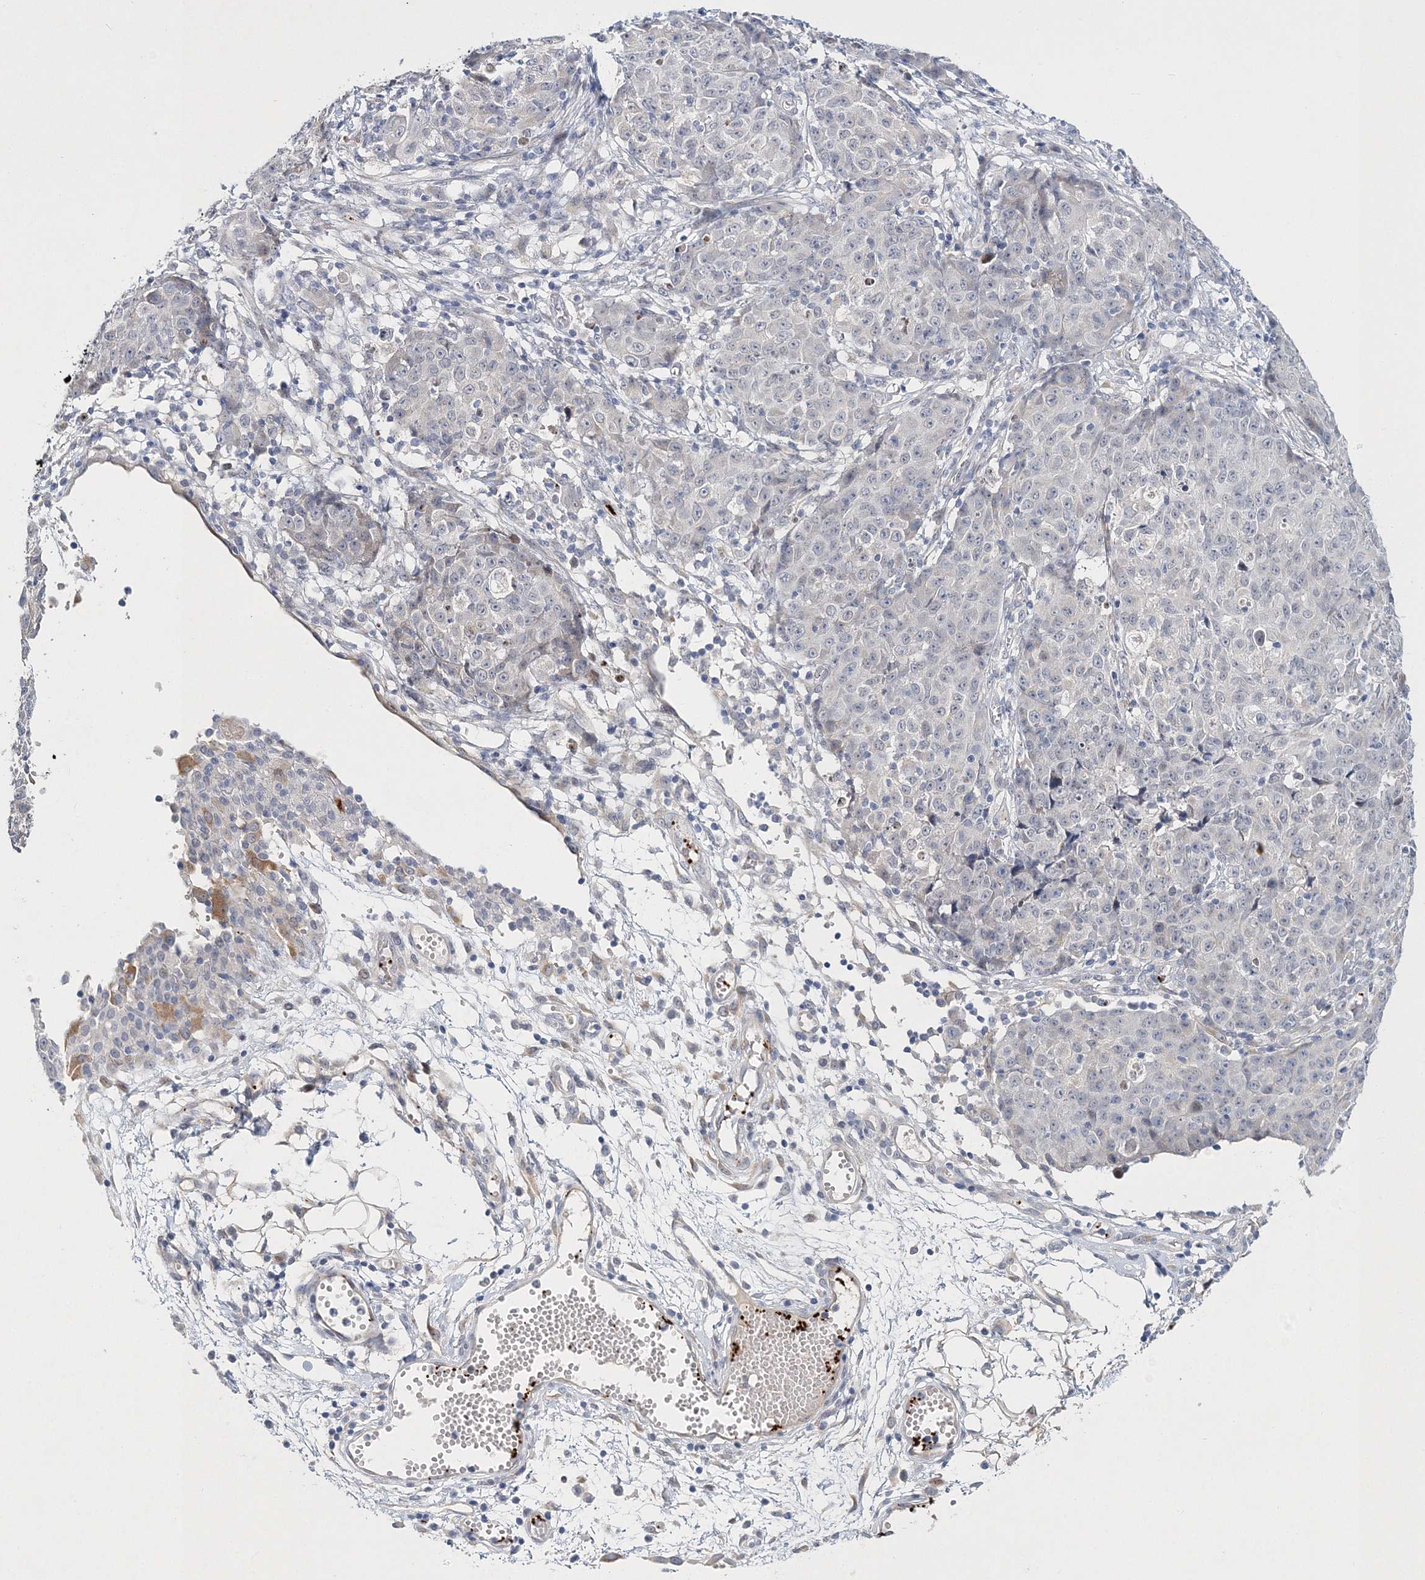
{"staining": {"intensity": "negative", "quantity": "none", "location": "none"}, "tissue": "ovarian cancer", "cell_type": "Tumor cells", "image_type": "cancer", "snomed": [{"axis": "morphology", "description": "Carcinoma, endometroid"}, {"axis": "topography", "description": "Ovary"}], "caption": "The histopathology image exhibits no staining of tumor cells in ovarian cancer (endometroid carcinoma).", "gene": "MYOZ2", "patient": {"sex": "female", "age": 42}}